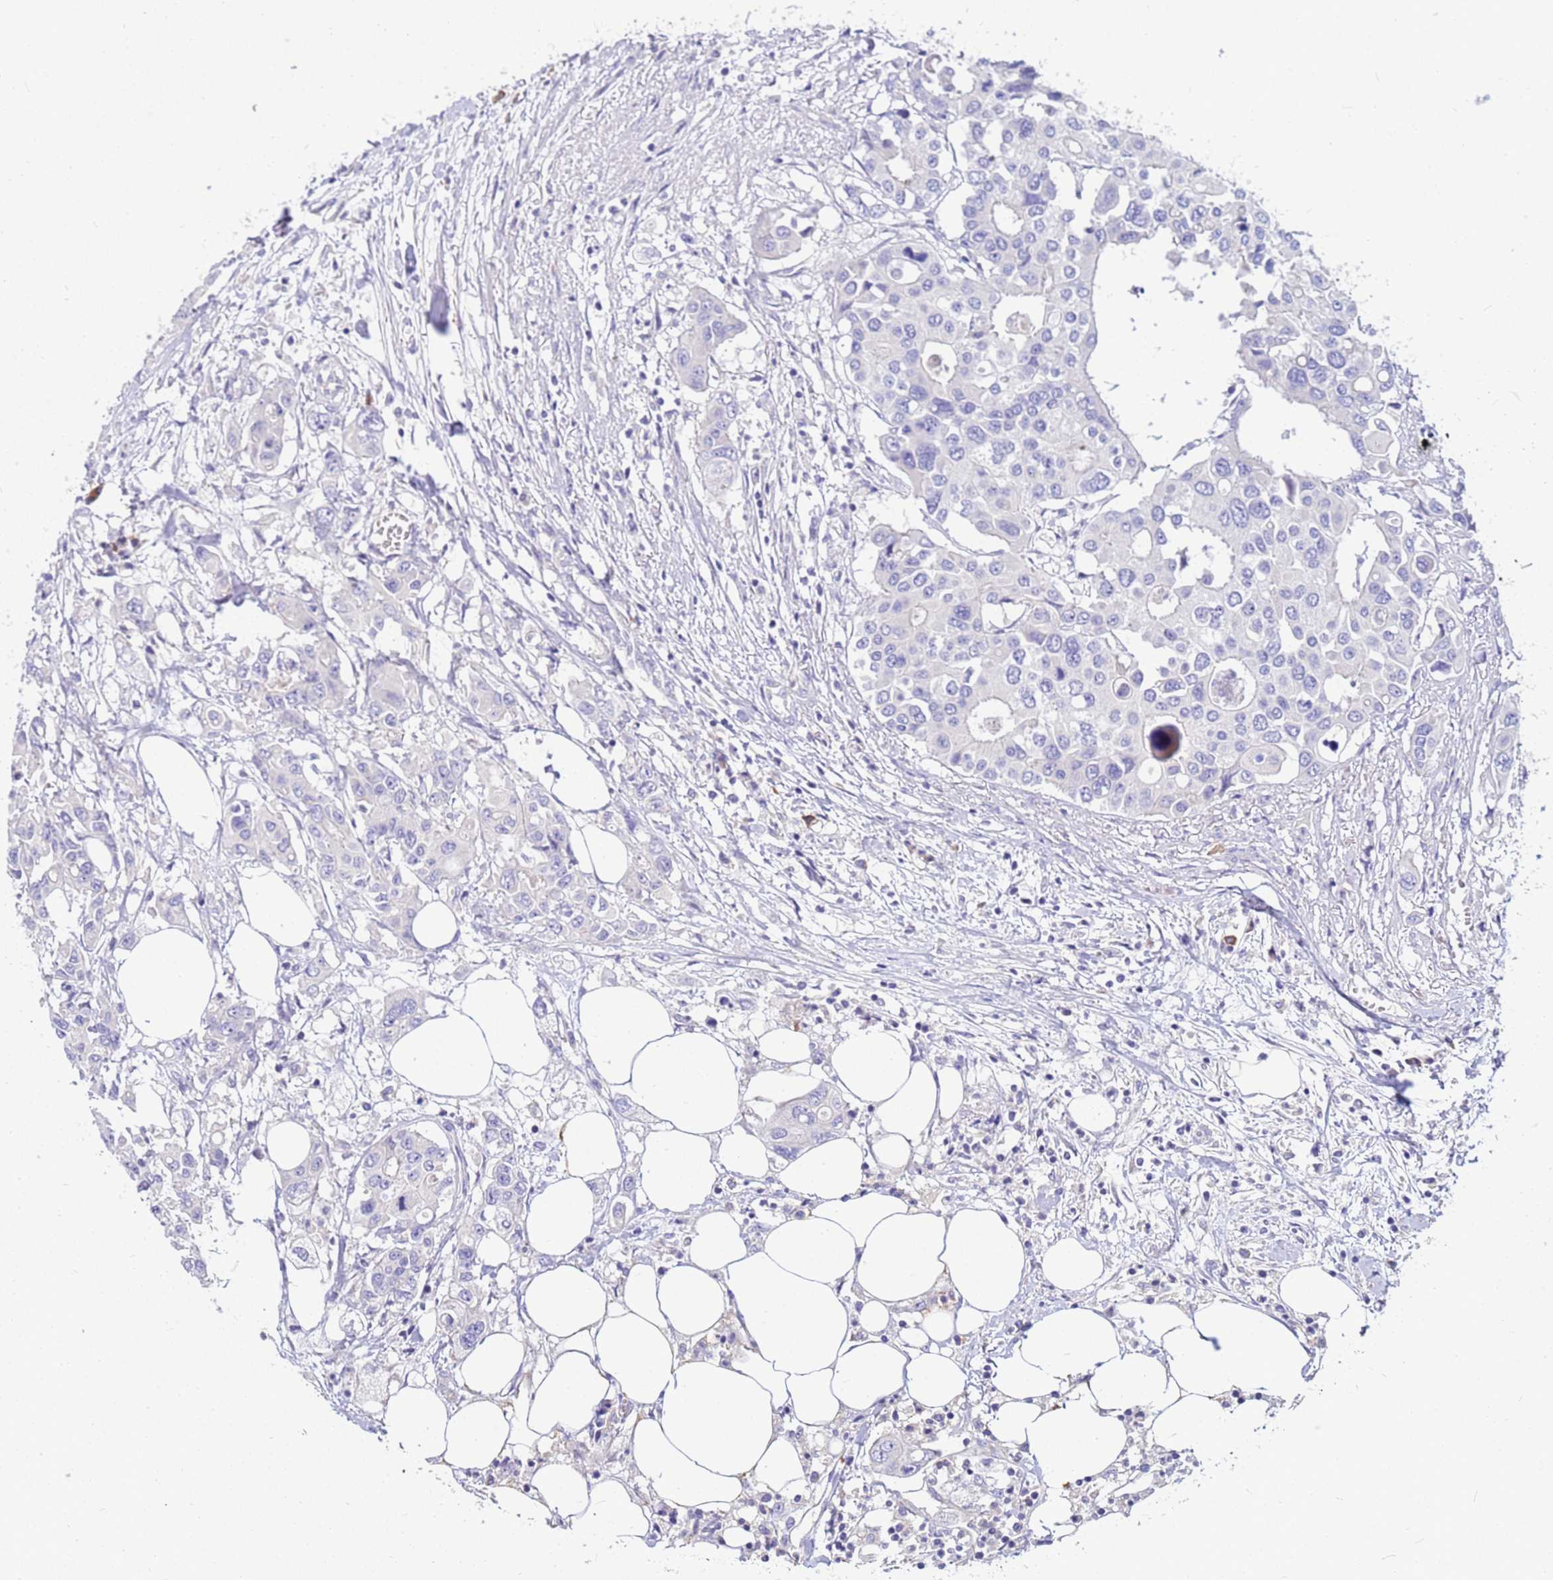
{"staining": {"intensity": "negative", "quantity": "none", "location": "none"}, "tissue": "colorectal cancer", "cell_type": "Tumor cells", "image_type": "cancer", "snomed": [{"axis": "morphology", "description": "Adenocarcinoma, NOS"}, {"axis": "topography", "description": "Colon"}], "caption": "Tumor cells show no significant protein positivity in adenocarcinoma (colorectal).", "gene": "DPRX", "patient": {"sex": "male", "age": 77}}